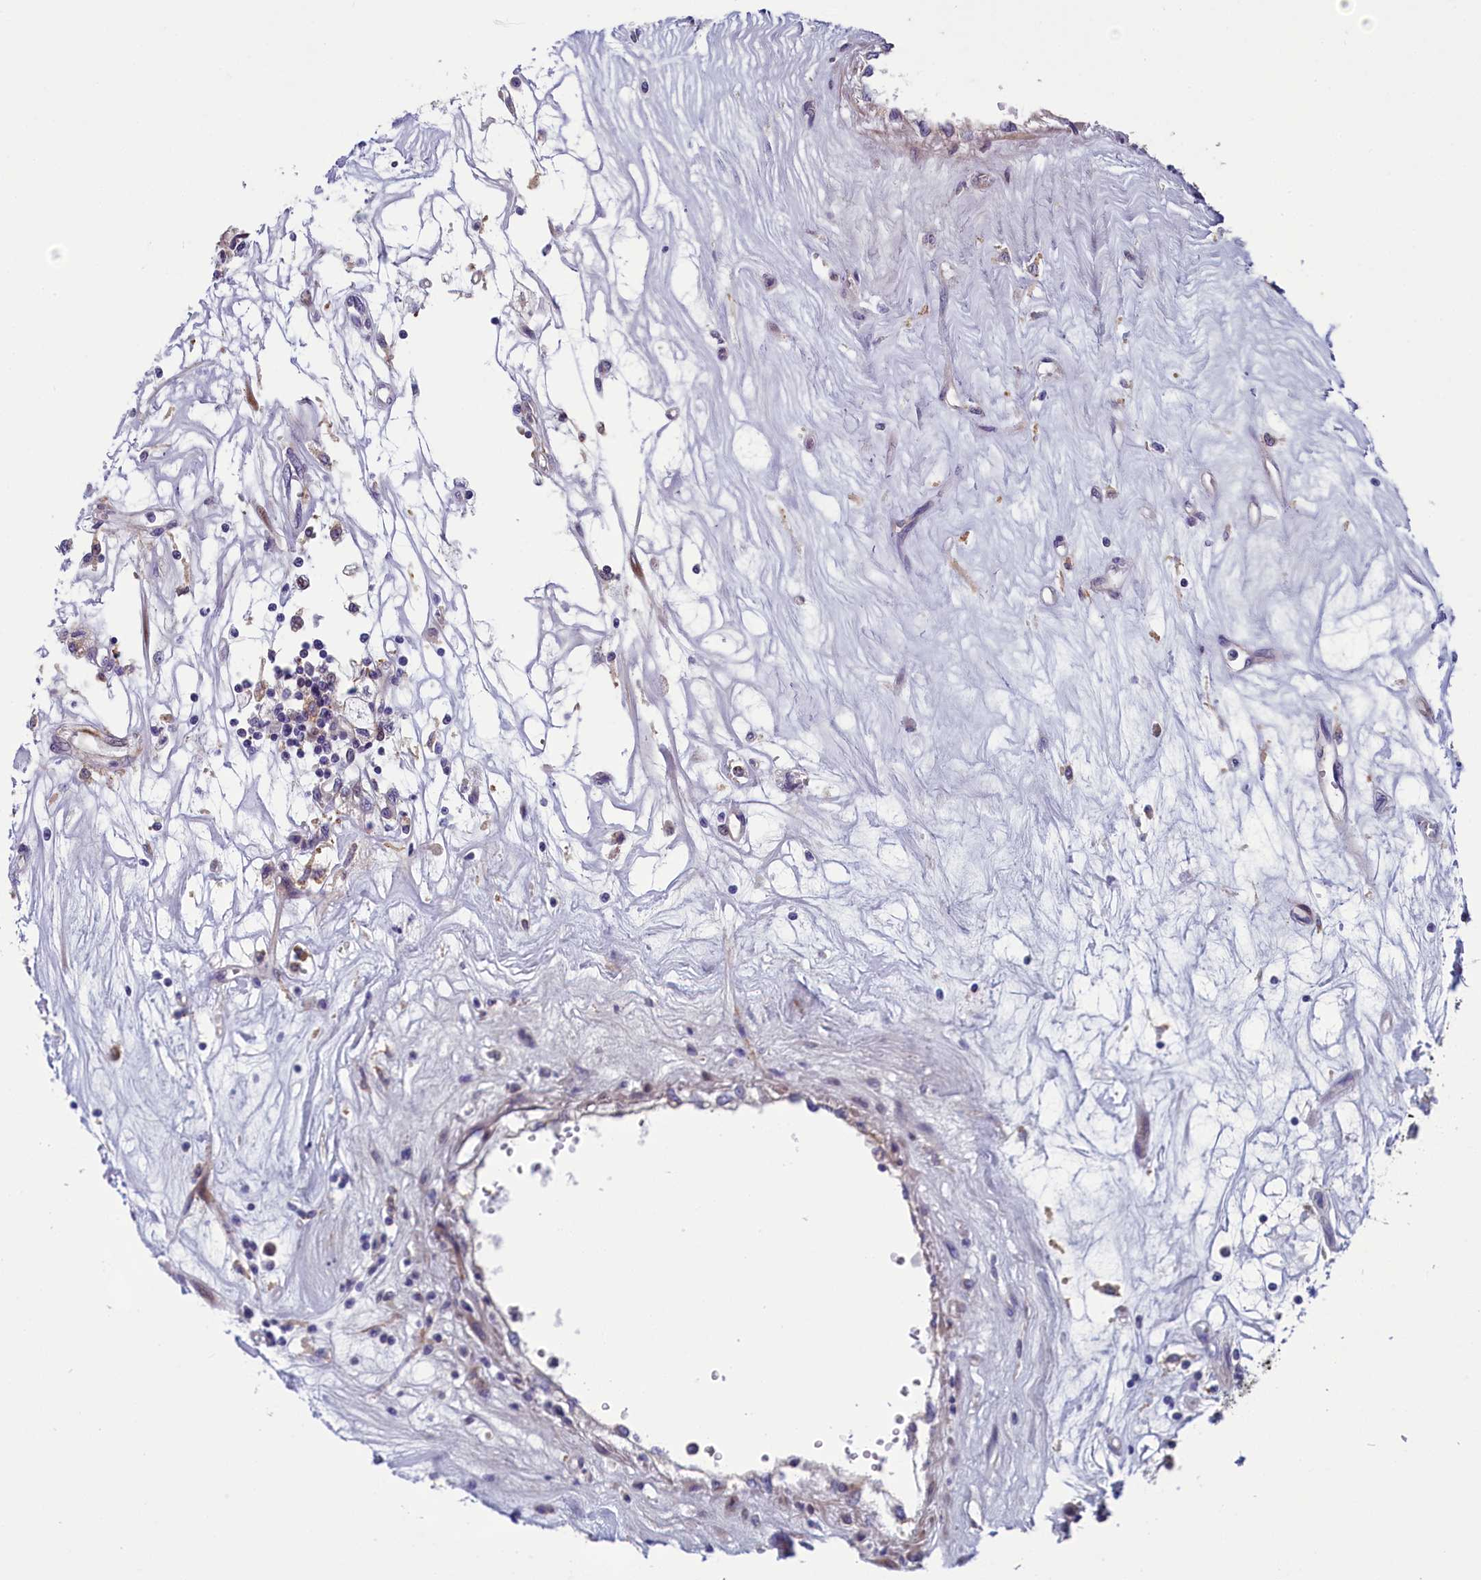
{"staining": {"intensity": "negative", "quantity": "none", "location": "none"}, "tissue": "renal cancer", "cell_type": "Tumor cells", "image_type": "cancer", "snomed": [{"axis": "morphology", "description": "Adenocarcinoma, NOS"}, {"axis": "topography", "description": "Kidney"}], "caption": "Human renal cancer (adenocarcinoma) stained for a protein using immunohistochemistry demonstrates no expression in tumor cells.", "gene": "ANKRD39", "patient": {"sex": "female", "age": 59}}